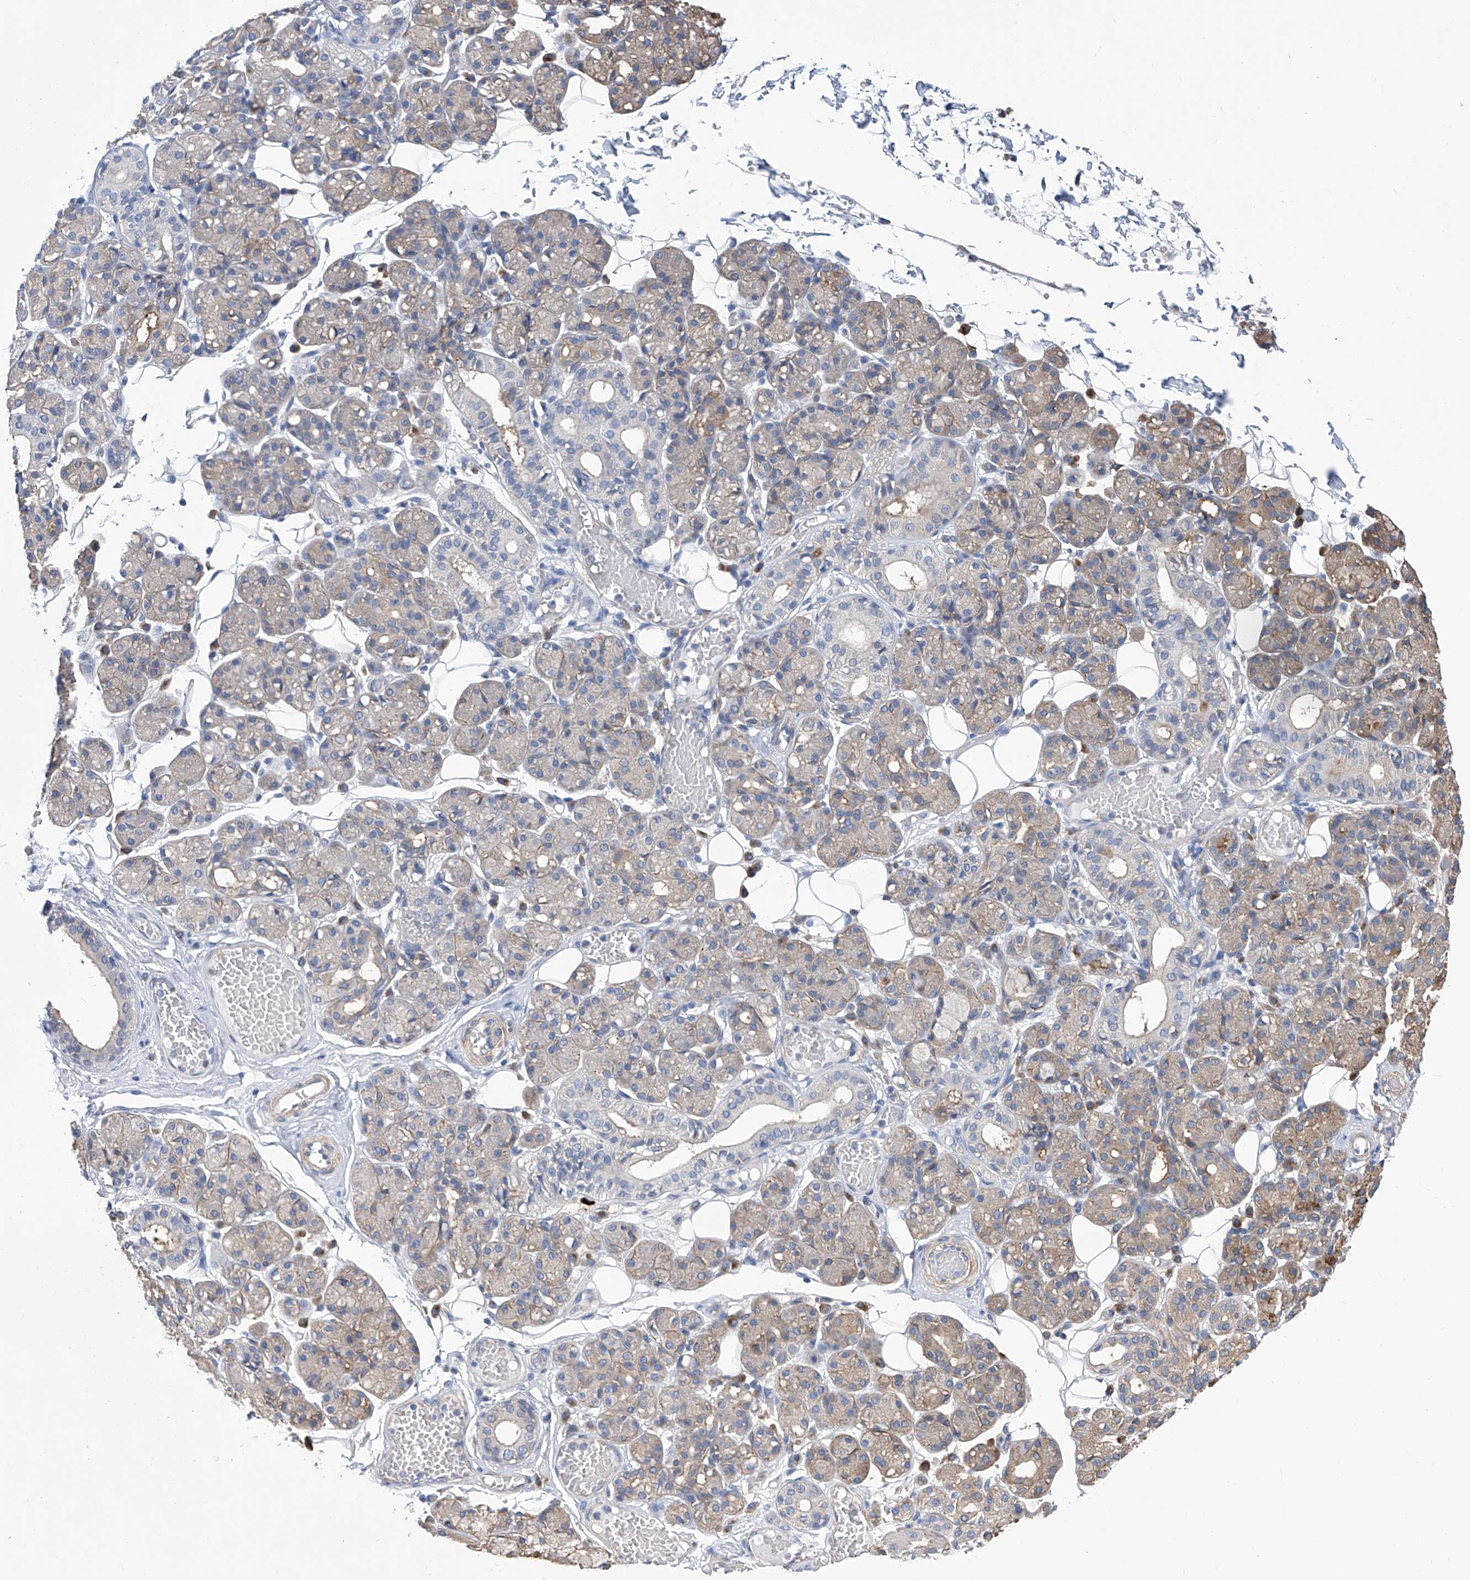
{"staining": {"intensity": "weak", "quantity": "<25%", "location": "cytoplasmic/membranous"}, "tissue": "salivary gland", "cell_type": "Glandular cells", "image_type": "normal", "snomed": [{"axis": "morphology", "description": "Normal tissue, NOS"}, {"axis": "topography", "description": "Salivary gland"}], "caption": "This is an immunohistochemistry (IHC) micrograph of benign human salivary gland. There is no expression in glandular cells.", "gene": "SMS", "patient": {"sex": "male", "age": 63}}